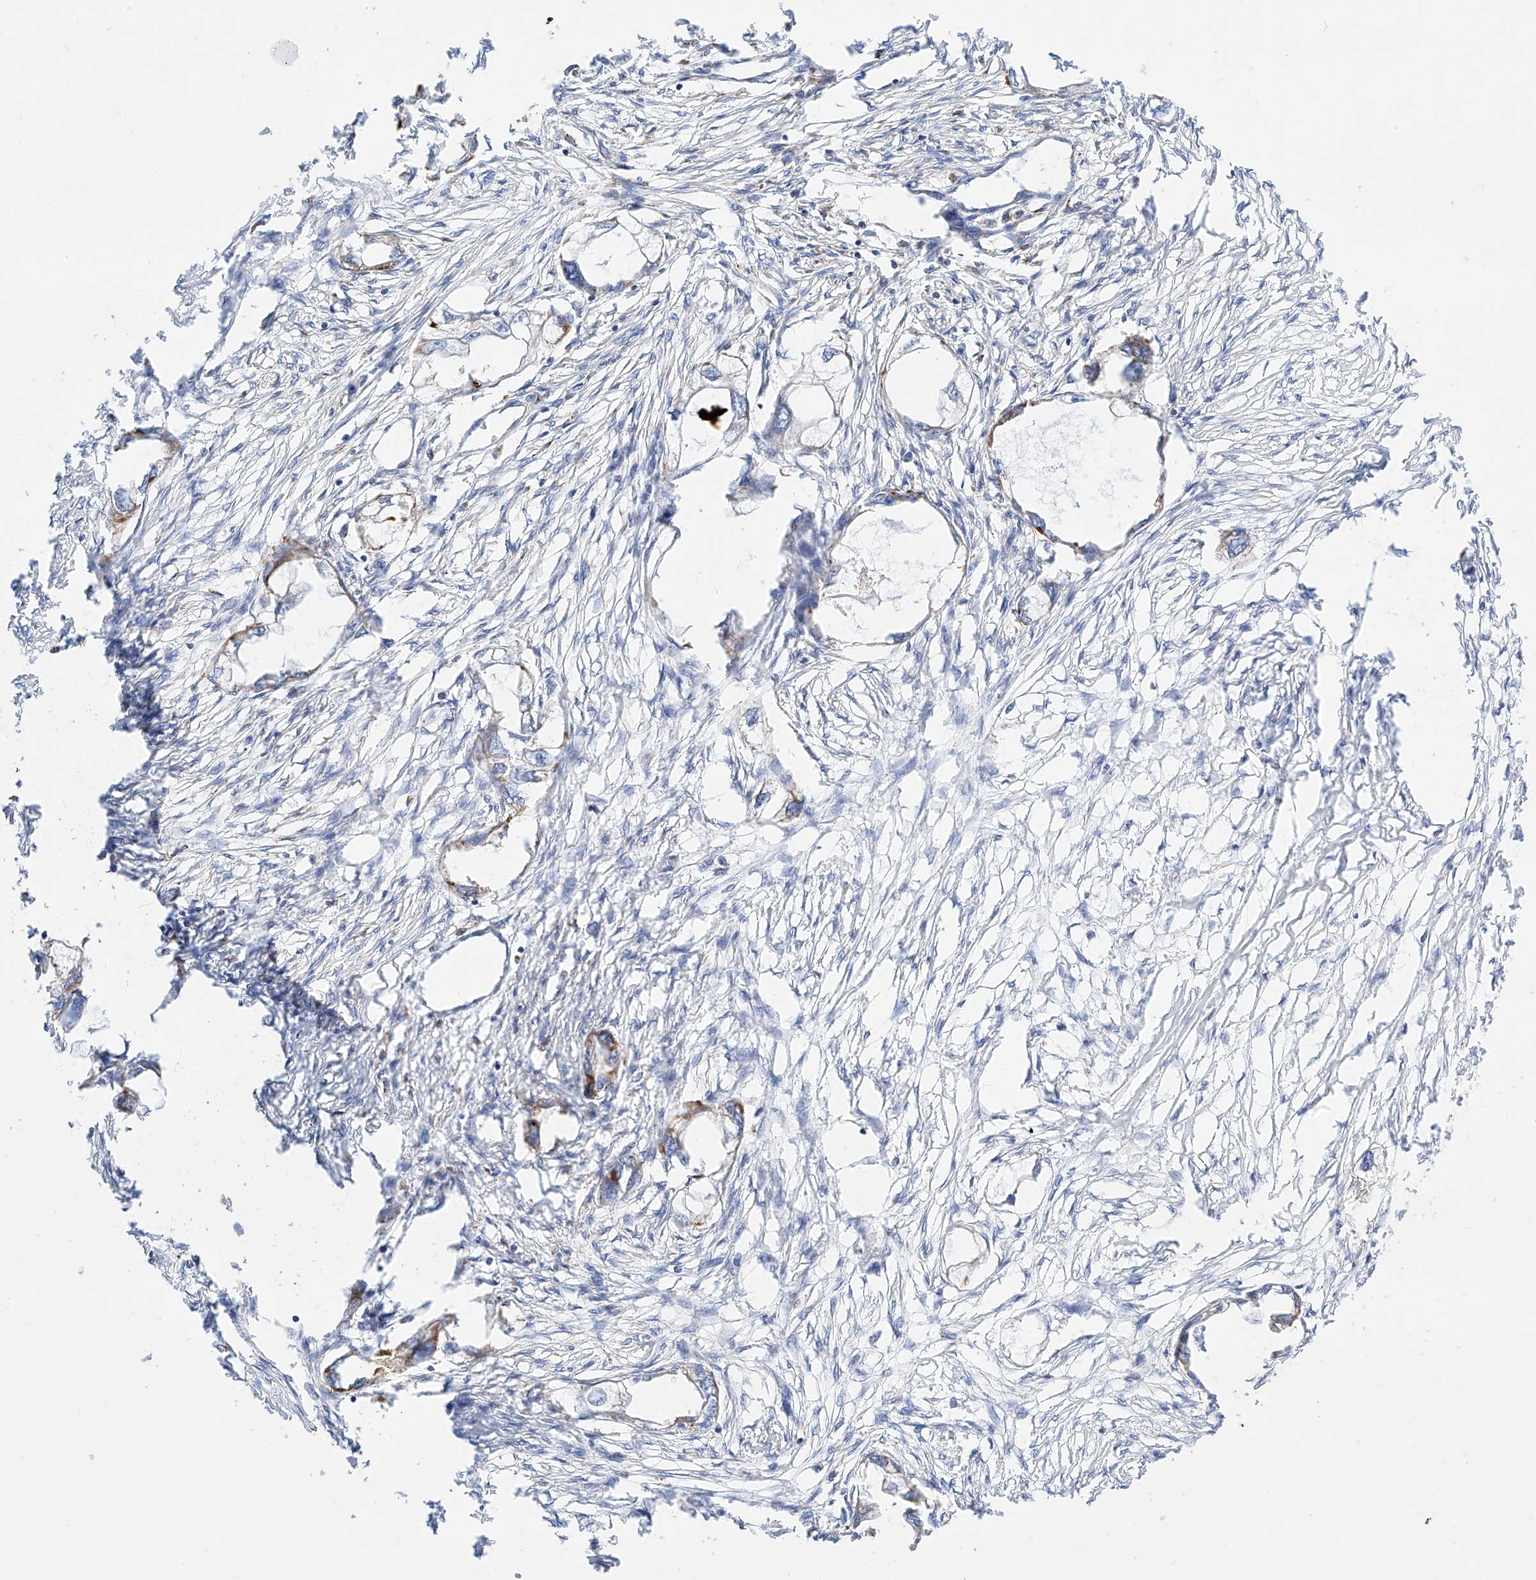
{"staining": {"intensity": "moderate", "quantity": "<25%", "location": "cytoplasmic/membranous"}, "tissue": "endometrial cancer", "cell_type": "Tumor cells", "image_type": "cancer", "snomed": [{"axis": "morphology", "description": "Adenocarcinoma, NOS"}, {"axis": "morphology", "description": "Adenocarcinoma, metastatic, NOS"}, {"axis": "topography", "description": "Adipose tissue"}, {"axis": "topography", "description": "Endometrium"}], "caption": "Endometrial cancer stained with DAB IHC demonstrates low levels of moderate cytoplasmic/membranous staining in about <25% of tumor cells.", "gene": "C6orf62", "patient": {"sex": "female", "age": 67}}